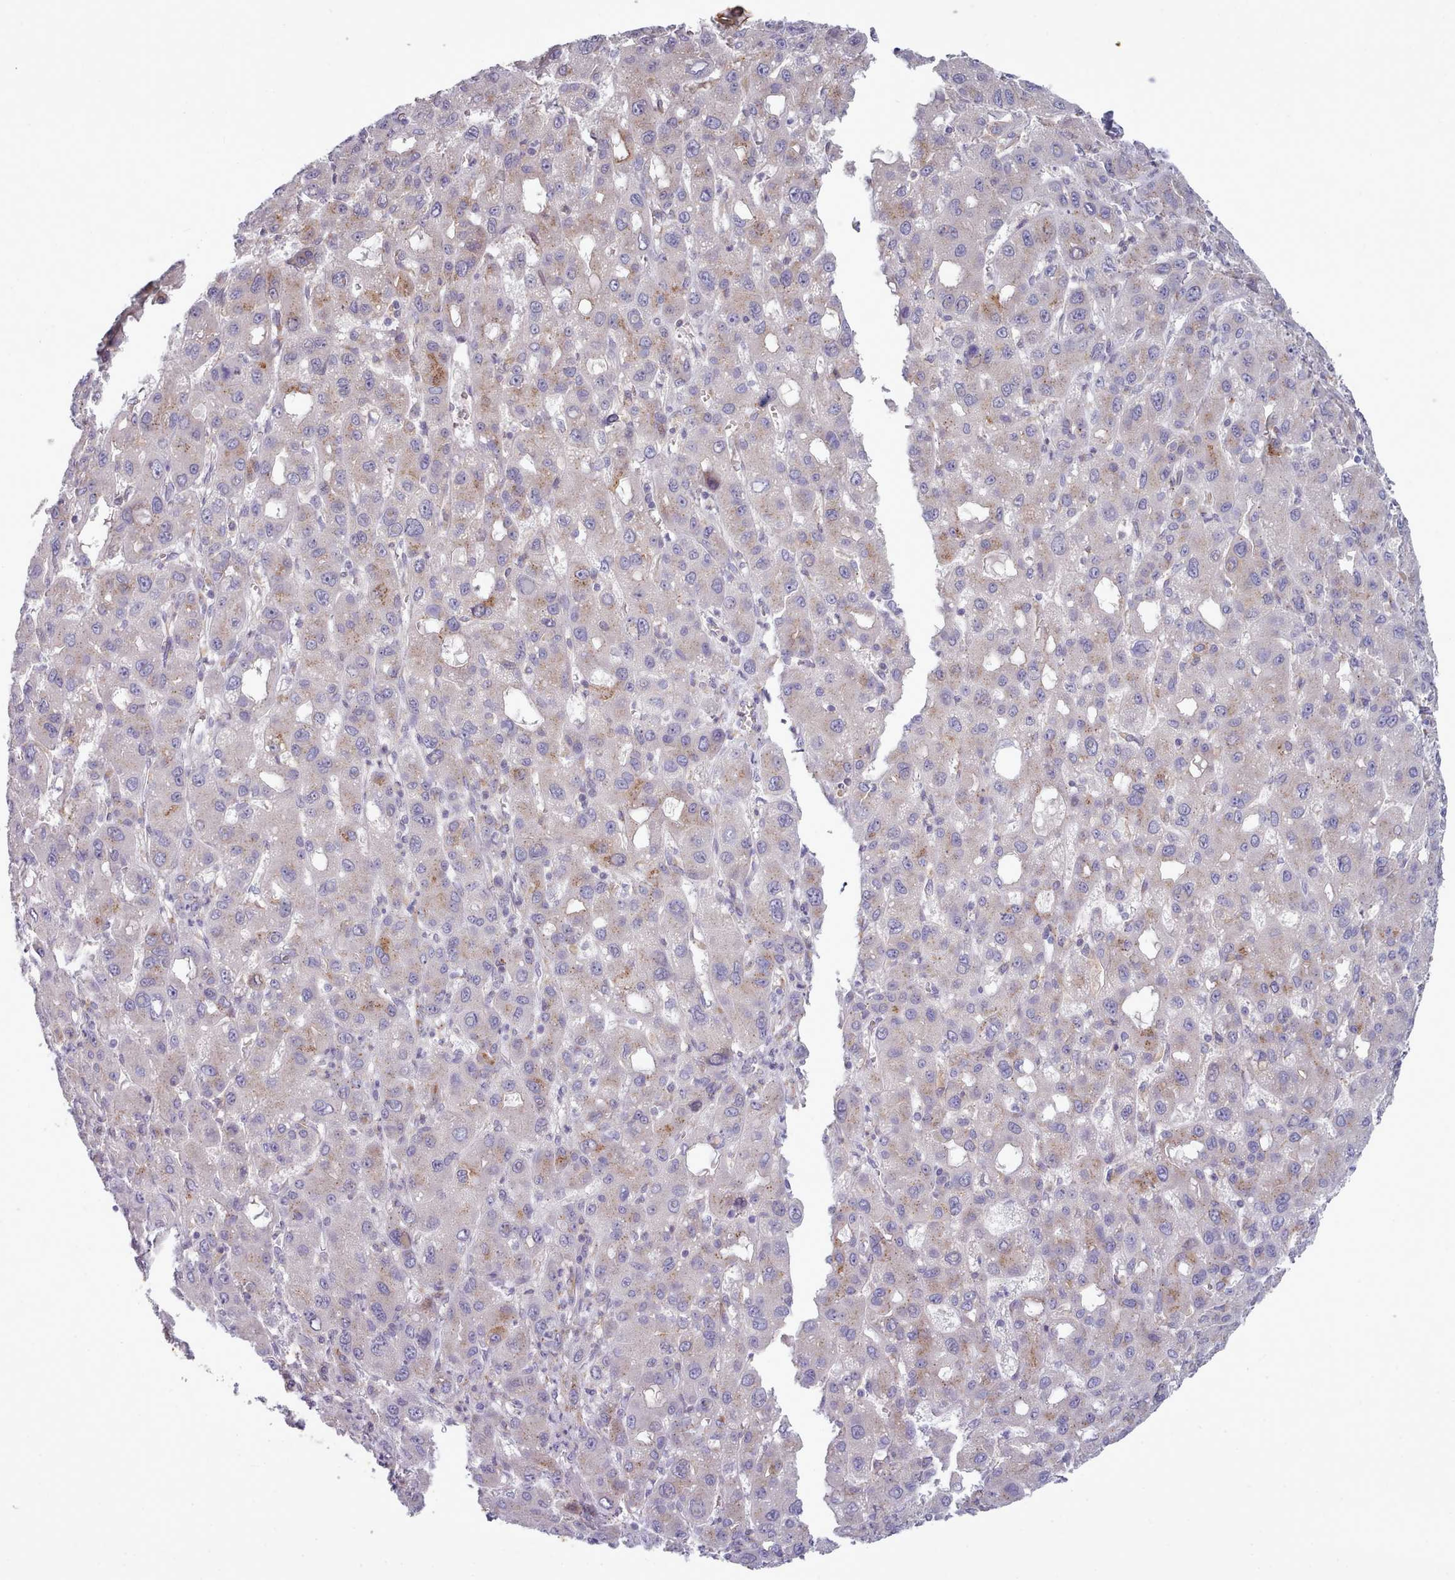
{"staining": {"intensity": "weak", "quantity": "25%-75%", "location": "cytoplasmic/membranous"}, "tissue": "liver cancer", "cell_type": "Tumor cells", "image_type": "cancer", "snomed": [{"axis": "morphology", "description": "Carcinoma, Hepatocellular, NOS"}, {"axis": "topography", "description": "Liver"}], "caption": "This is an image of immunohistochemistry staining of liver hepatocellular carcinoma, which shows weak staining in the cytoplasmic/membranous of tumor cells.", "gene": "MYRFL", "patient": {"sex": "male", "age": 55}}